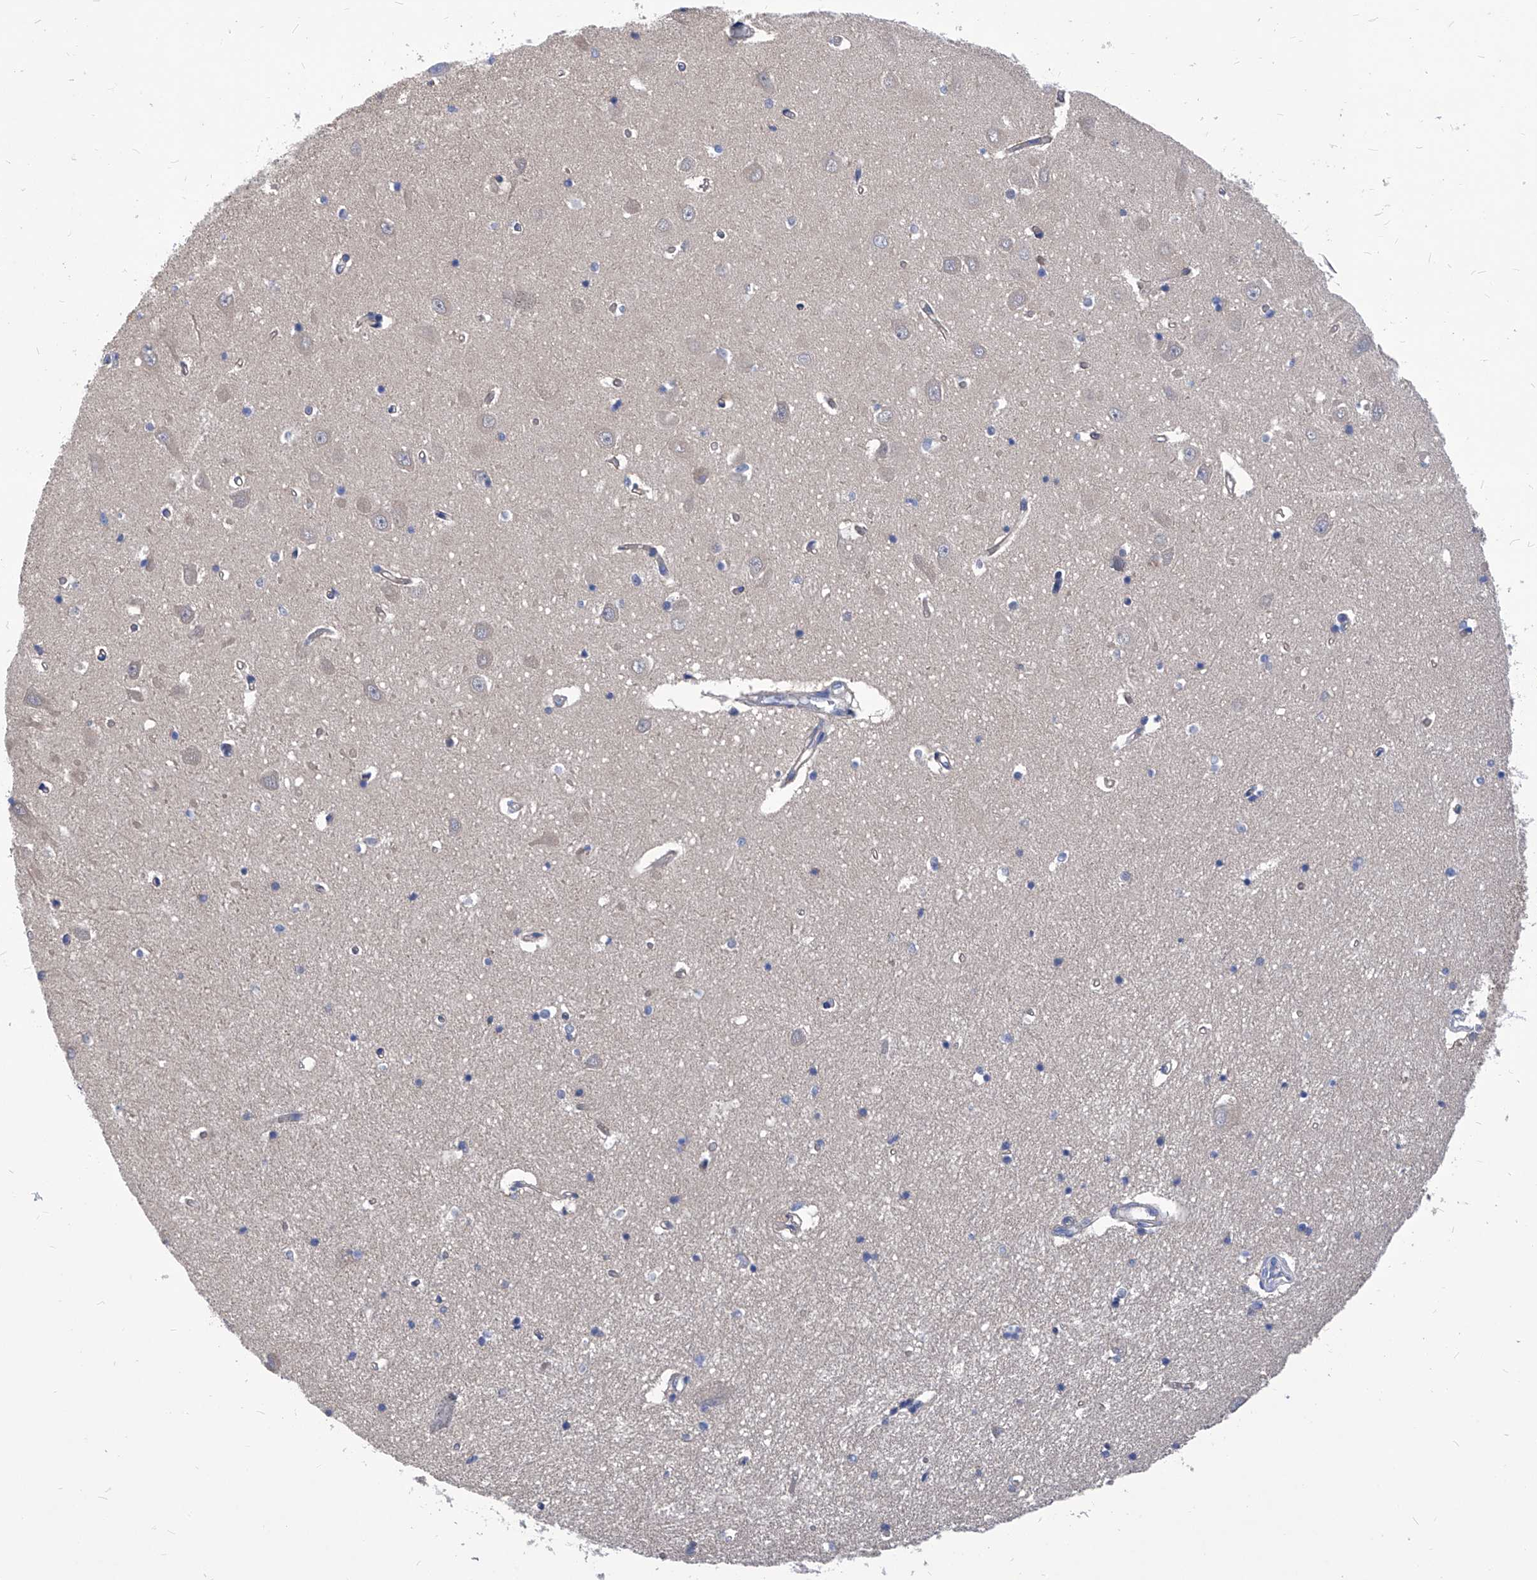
{"staining": {"intensity": "negative", "quantity": "none", "location": "none"}, "tissue": "hippocampus", "cell_type": "Glial cells", "image_type": "normal", "snomed": [{"axis": "morphology", "description": "Normal tissue, NOS"}, {"axis": "topography", "description": "Hippocampus"}], "caption": "DAB (3,3'-diaminobenzidine) immunohistochemical staining of benign human hippocampus shows no significant positivity in glial cells.", "gene": "XPNPEP1", "patient": {"sex": "male", "age": 70}}